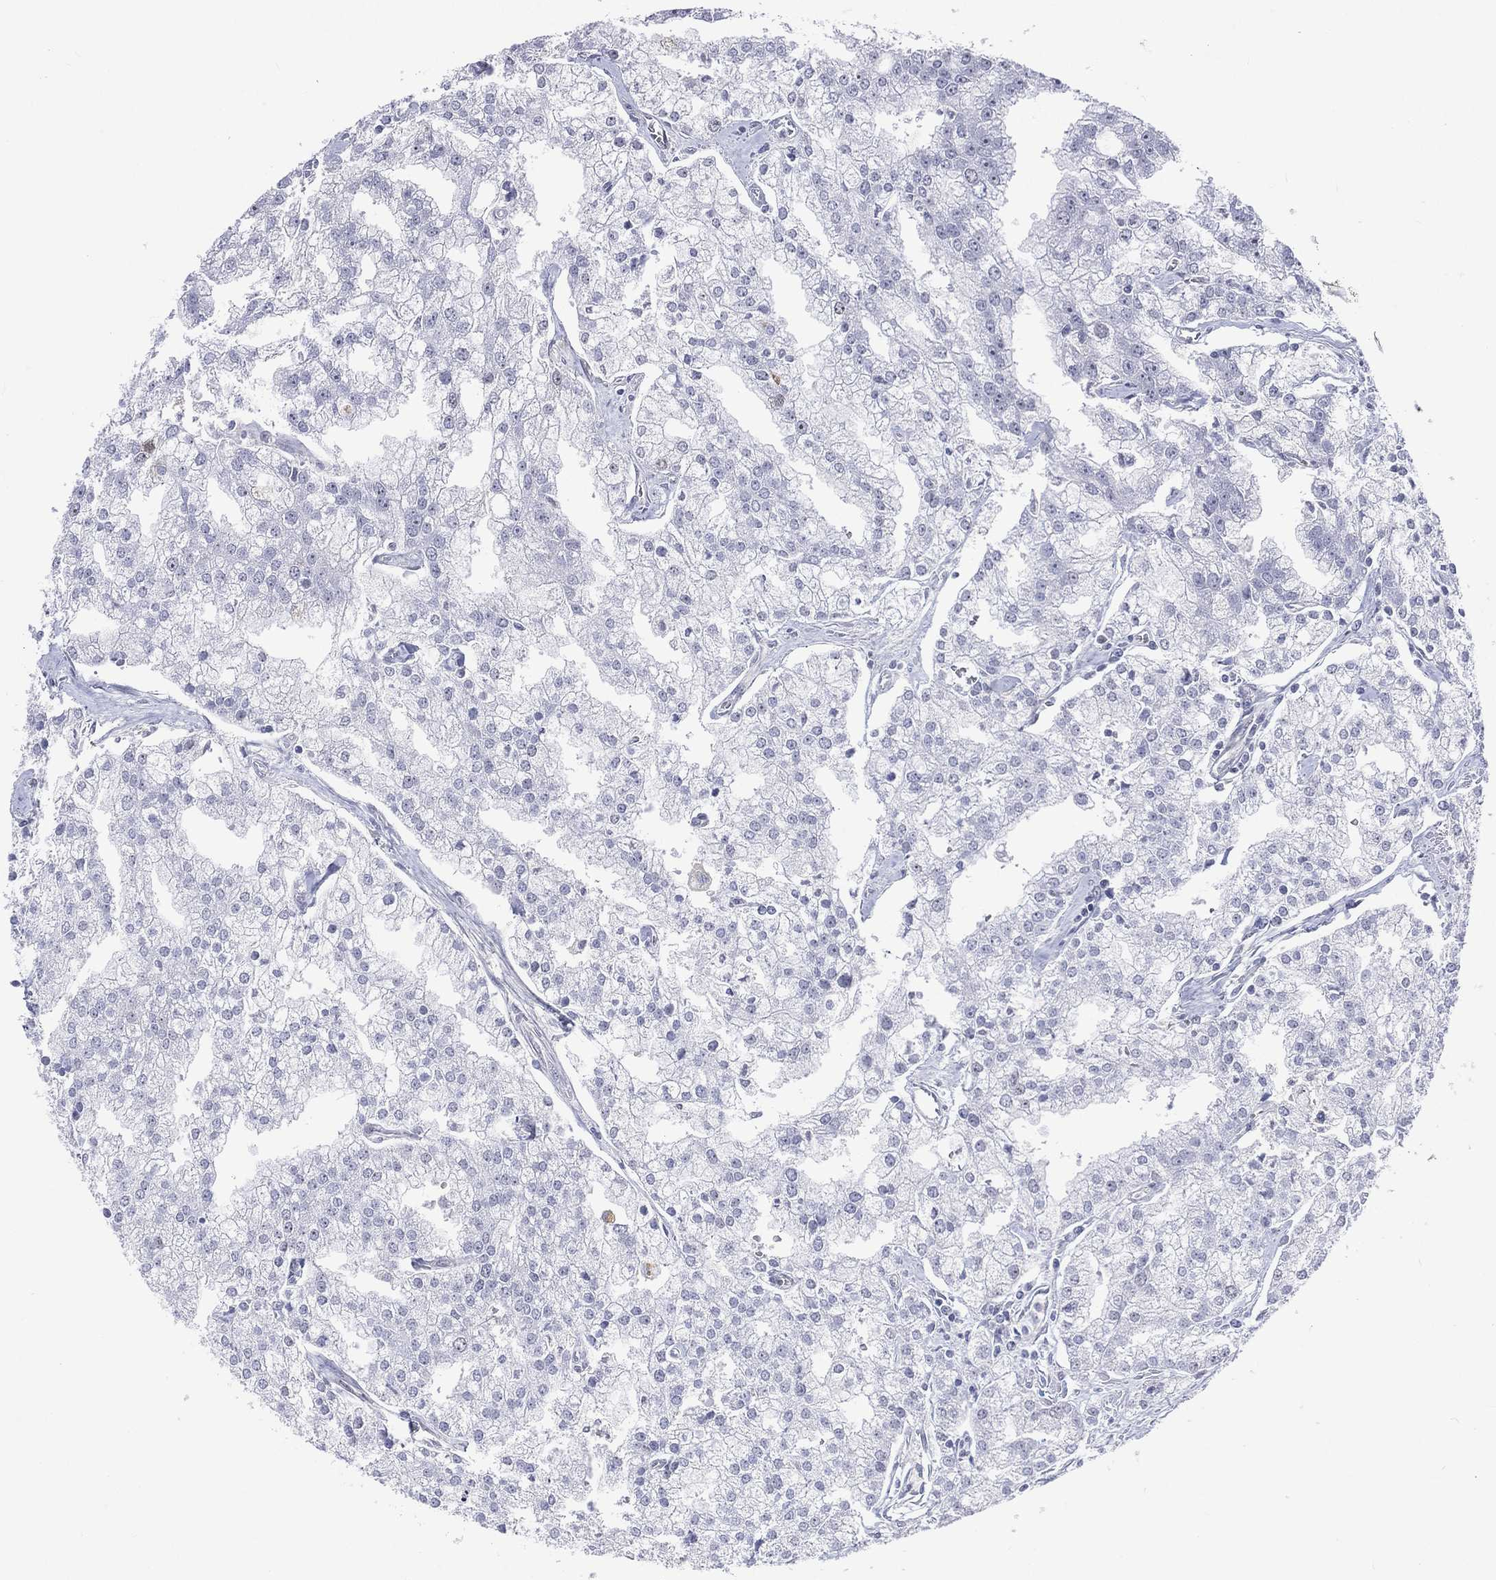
{"staining": {"intensity": "negative", "quantity": "none", "location": "none"}, "tissue": "prostate cancer", "cell_type": "Tumor cells", "image_type": "cancer", "snomed": [{"axis": "morphology", "description": "Adenocarcinoma, NOS"}, {"axis": "topography", "description": "Prostate"}], "caption": "A photomicrograph of human prostate adenocarcinoma is negative for staining in tumor cells. The staining was performed using DAB to visualize the protein expression in brown, while the nuclei were stained in blue with hematoxylin (Magnification: 20x).", "gene": "SSX1", "patient": {"sex": "male", "age": 70}}